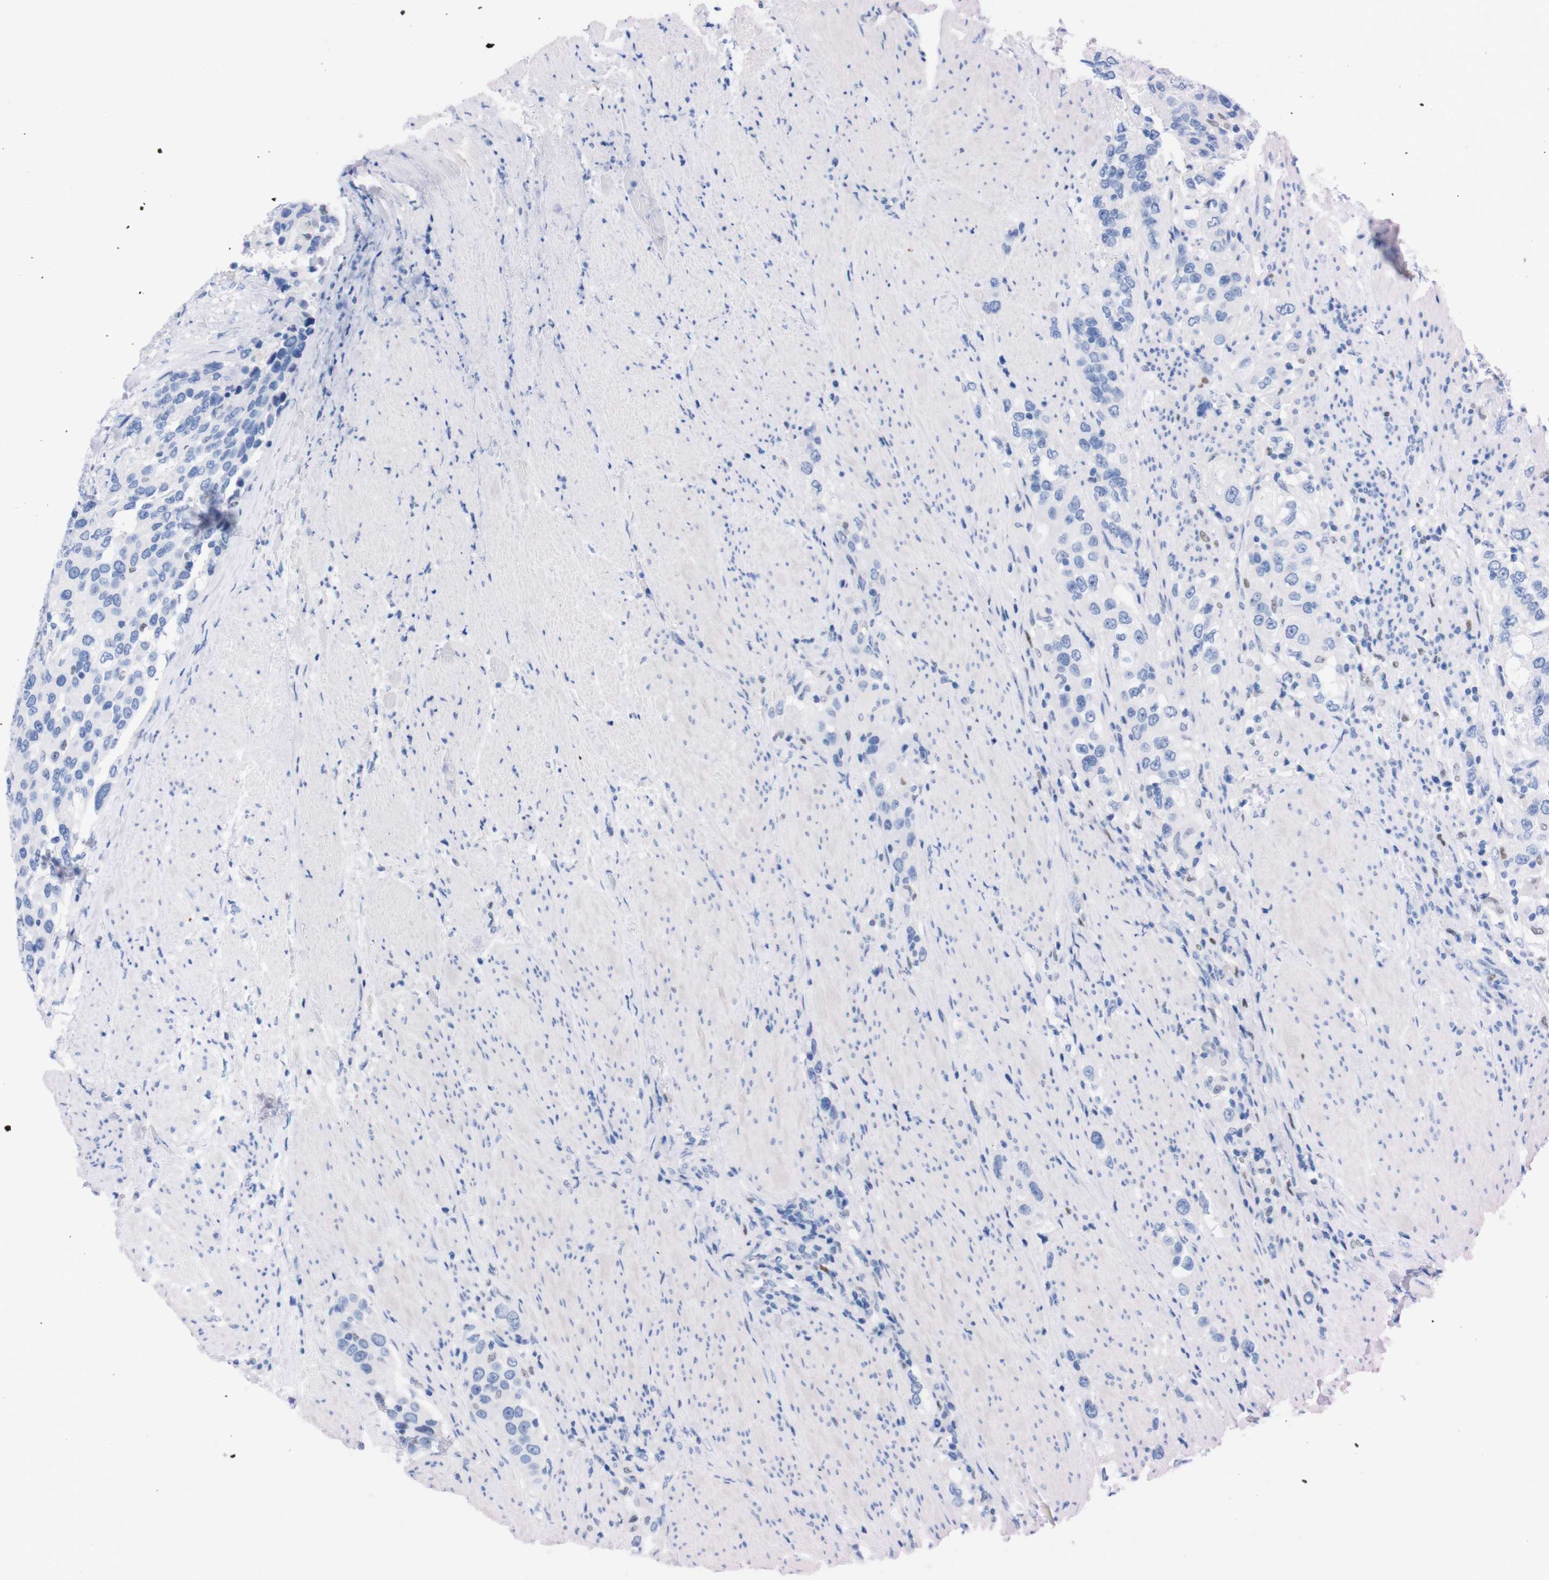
{"staining": {"intensity": "negative", "quantity": "none", "location": "none"}, "tissue": "urothelial cancer", "cell_type": "Tumor cells", "image_type": "cancer", "snomed": [{"axis": "morphology", "description": "Urothelial carcinoma, High grade"}, {"axis": "topography", "description": "Urinary bladder"}], "caption": "Immunohistochemistry (IHC) of human urothelial cancer exhibits no expression in tumor cells.", "gene": "P2RY12", "patient": {"sex": "female", "age": 80}}